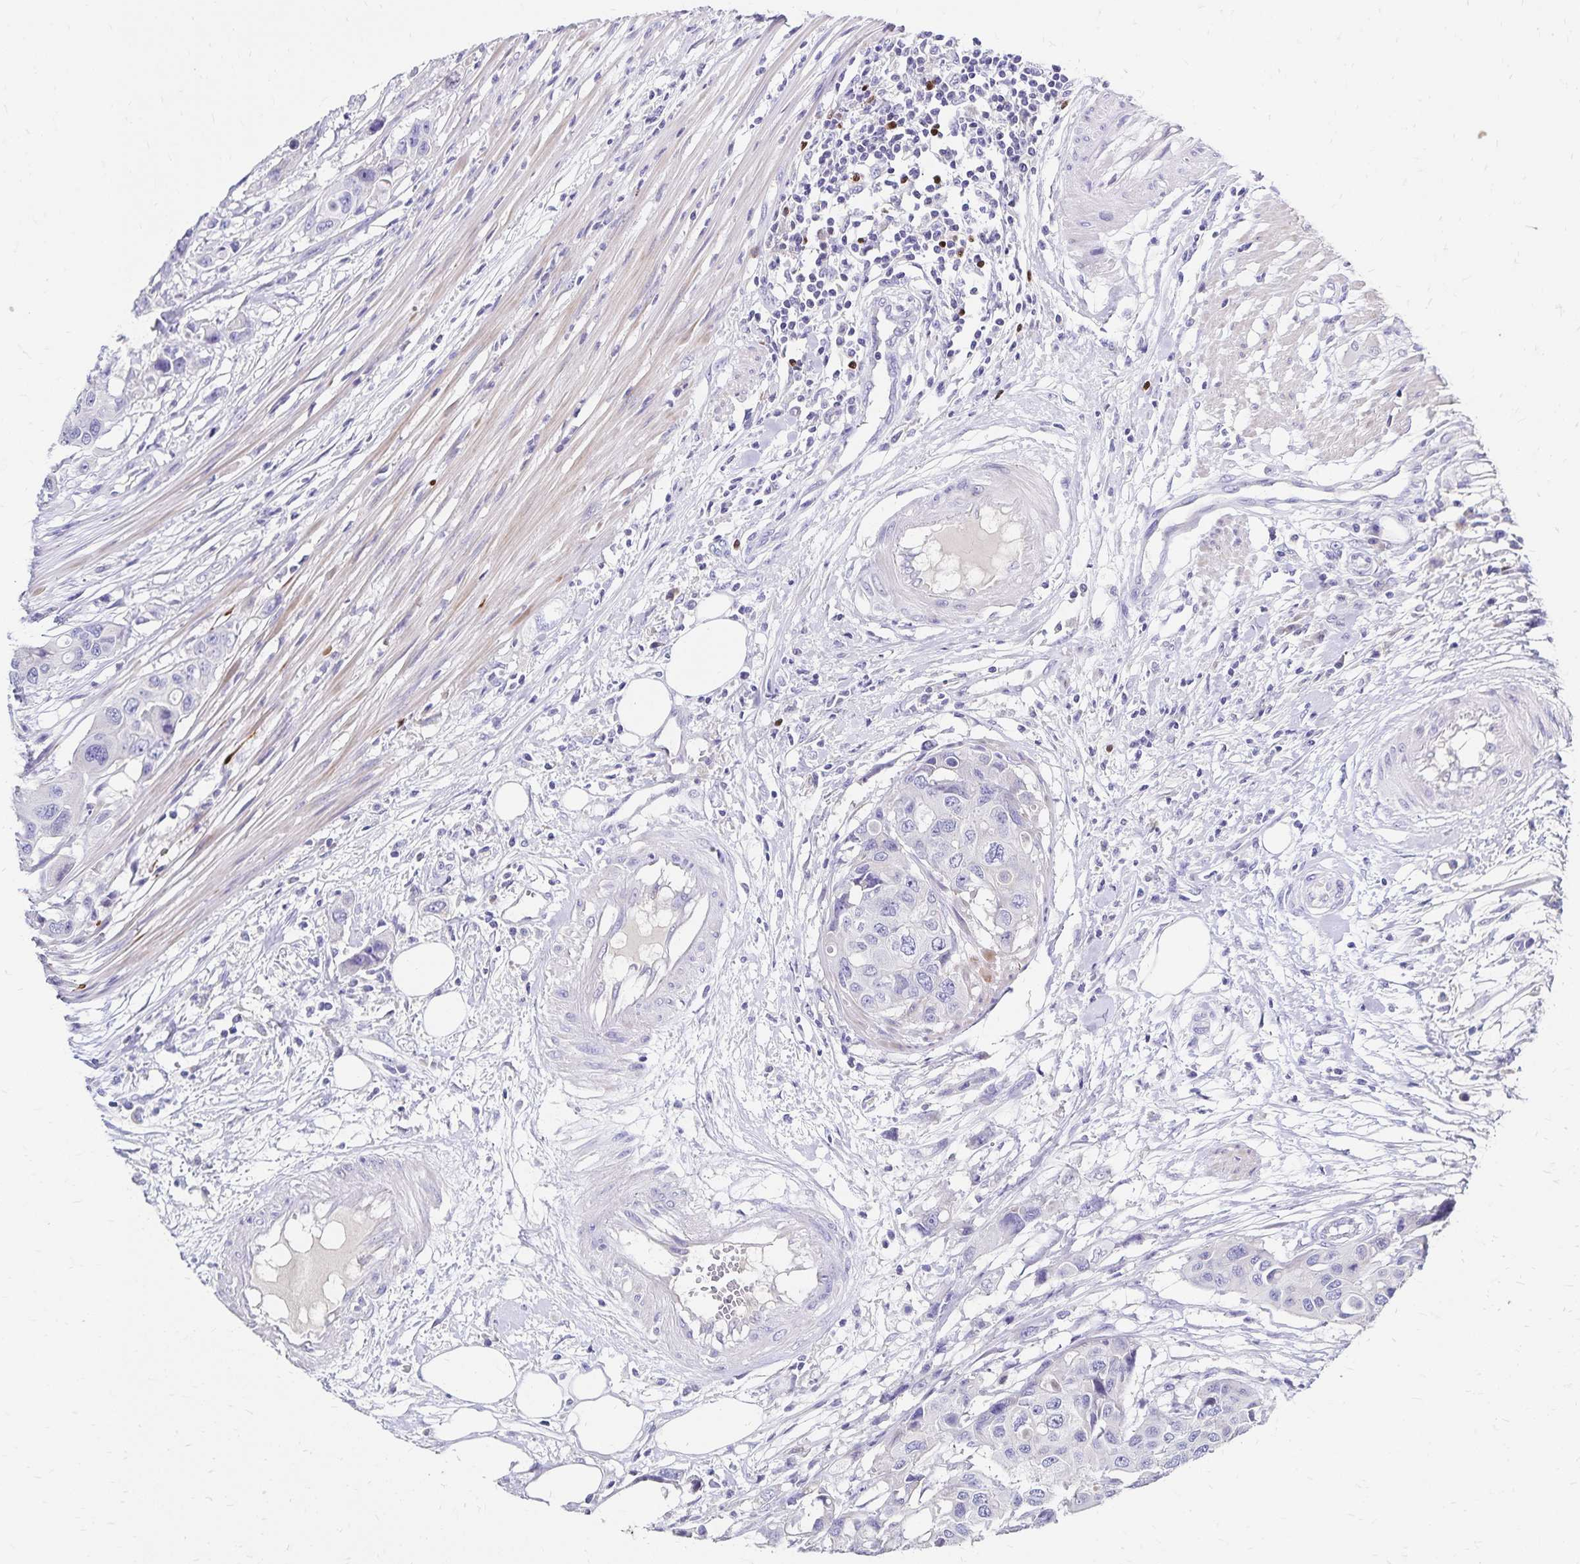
{"staining": {"intensity": "negative", "quantity": "none", "location": "none"}, "tissue": "colorectal cancer", "cell_type": "Tumor cells", "image_type": "cancer", "snomed": [{"axis": "morphology", "description": "Adenocarcinoma, NOS"}, {"axis": "topography", "description": "Colon"}], "caption": "Human colorectal cancer stained for a protein using immunohistochemistry (IHC) reveals no staining in tumor cells.", "gene": "PAX5", "patient": {"sex": "male", "age": 77}}